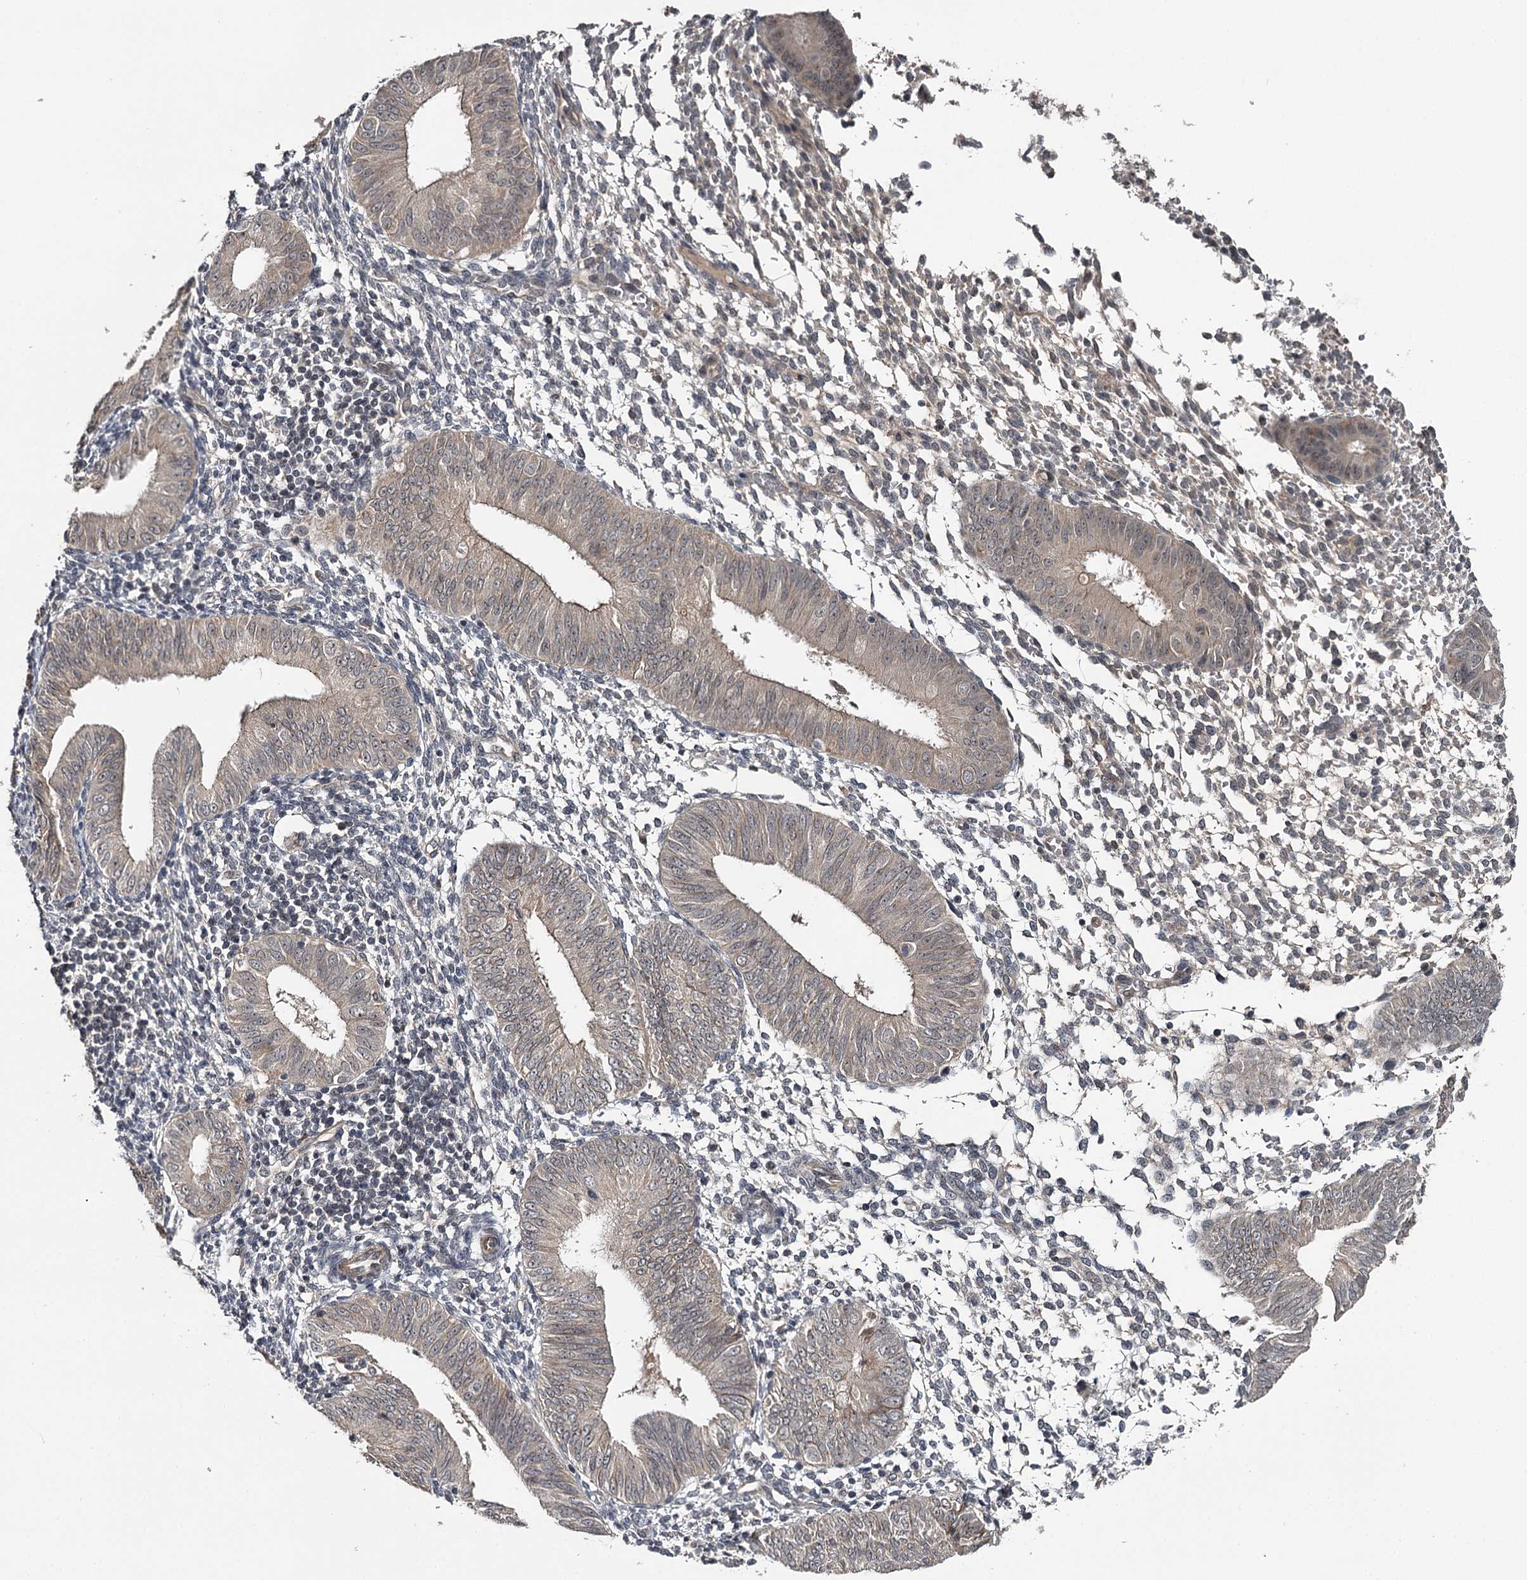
{"staining": {"intensity": "negative", "quantity": "none", "location": "none"}, "tissue": "endometrium", "cell_type": "Cells in endometrial stroma", "image_type": "normal", "snomed": [{"axis": "morphology", "description": "Normal tissue, NOS"}, {"axis": "topography", "description": "Uterus"}, {"axis": "topography", "description": "Endometrium"}], "caption": "A high-resolution image shows immunohistochemistry staining of normal endometrium, which exhibits no significant positivity in cells in endometrial stroma.", "gene": "CWF19L2", "patient": {"sex": "female", "age": 48}}